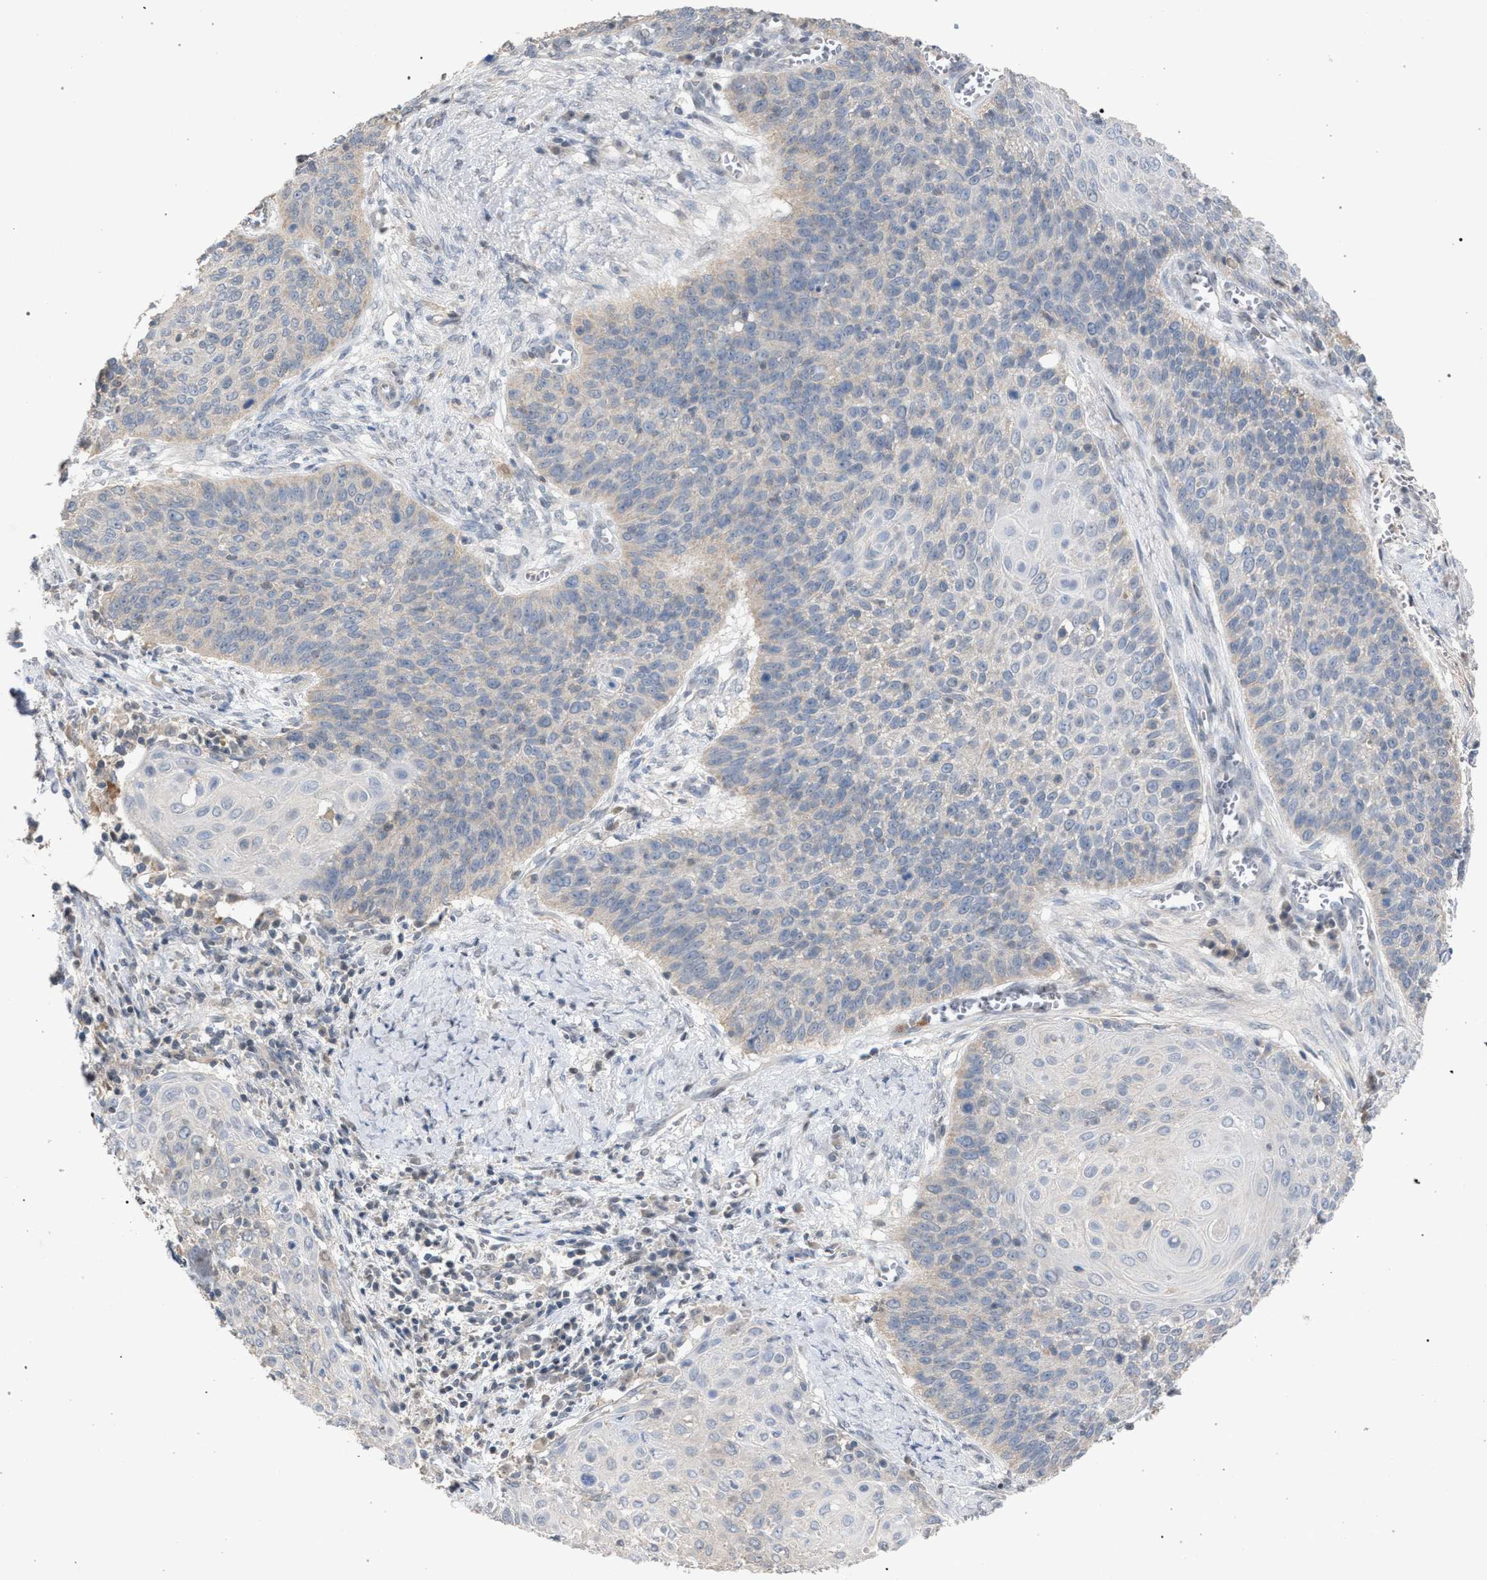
{"staining": {"intensity": "negative", "quantity": "none", "location": "none"}, "tissue": "cervical cancer", "cell_type": "Tumor cells", "image_type": "cancer", "snomed": [{"axis": "morphology", "description": "Squamous cell carcinoma, NOS"}, {"axis": "topography", "description": "Cervix"}], "caption": "This is a photomicrograph of immunohistochemistry (IHC) staining of cervical cancer, which shows no staining in tumor cells.", "gene": "TECPR1", "patient": {"sex": "female", "age": 39}}